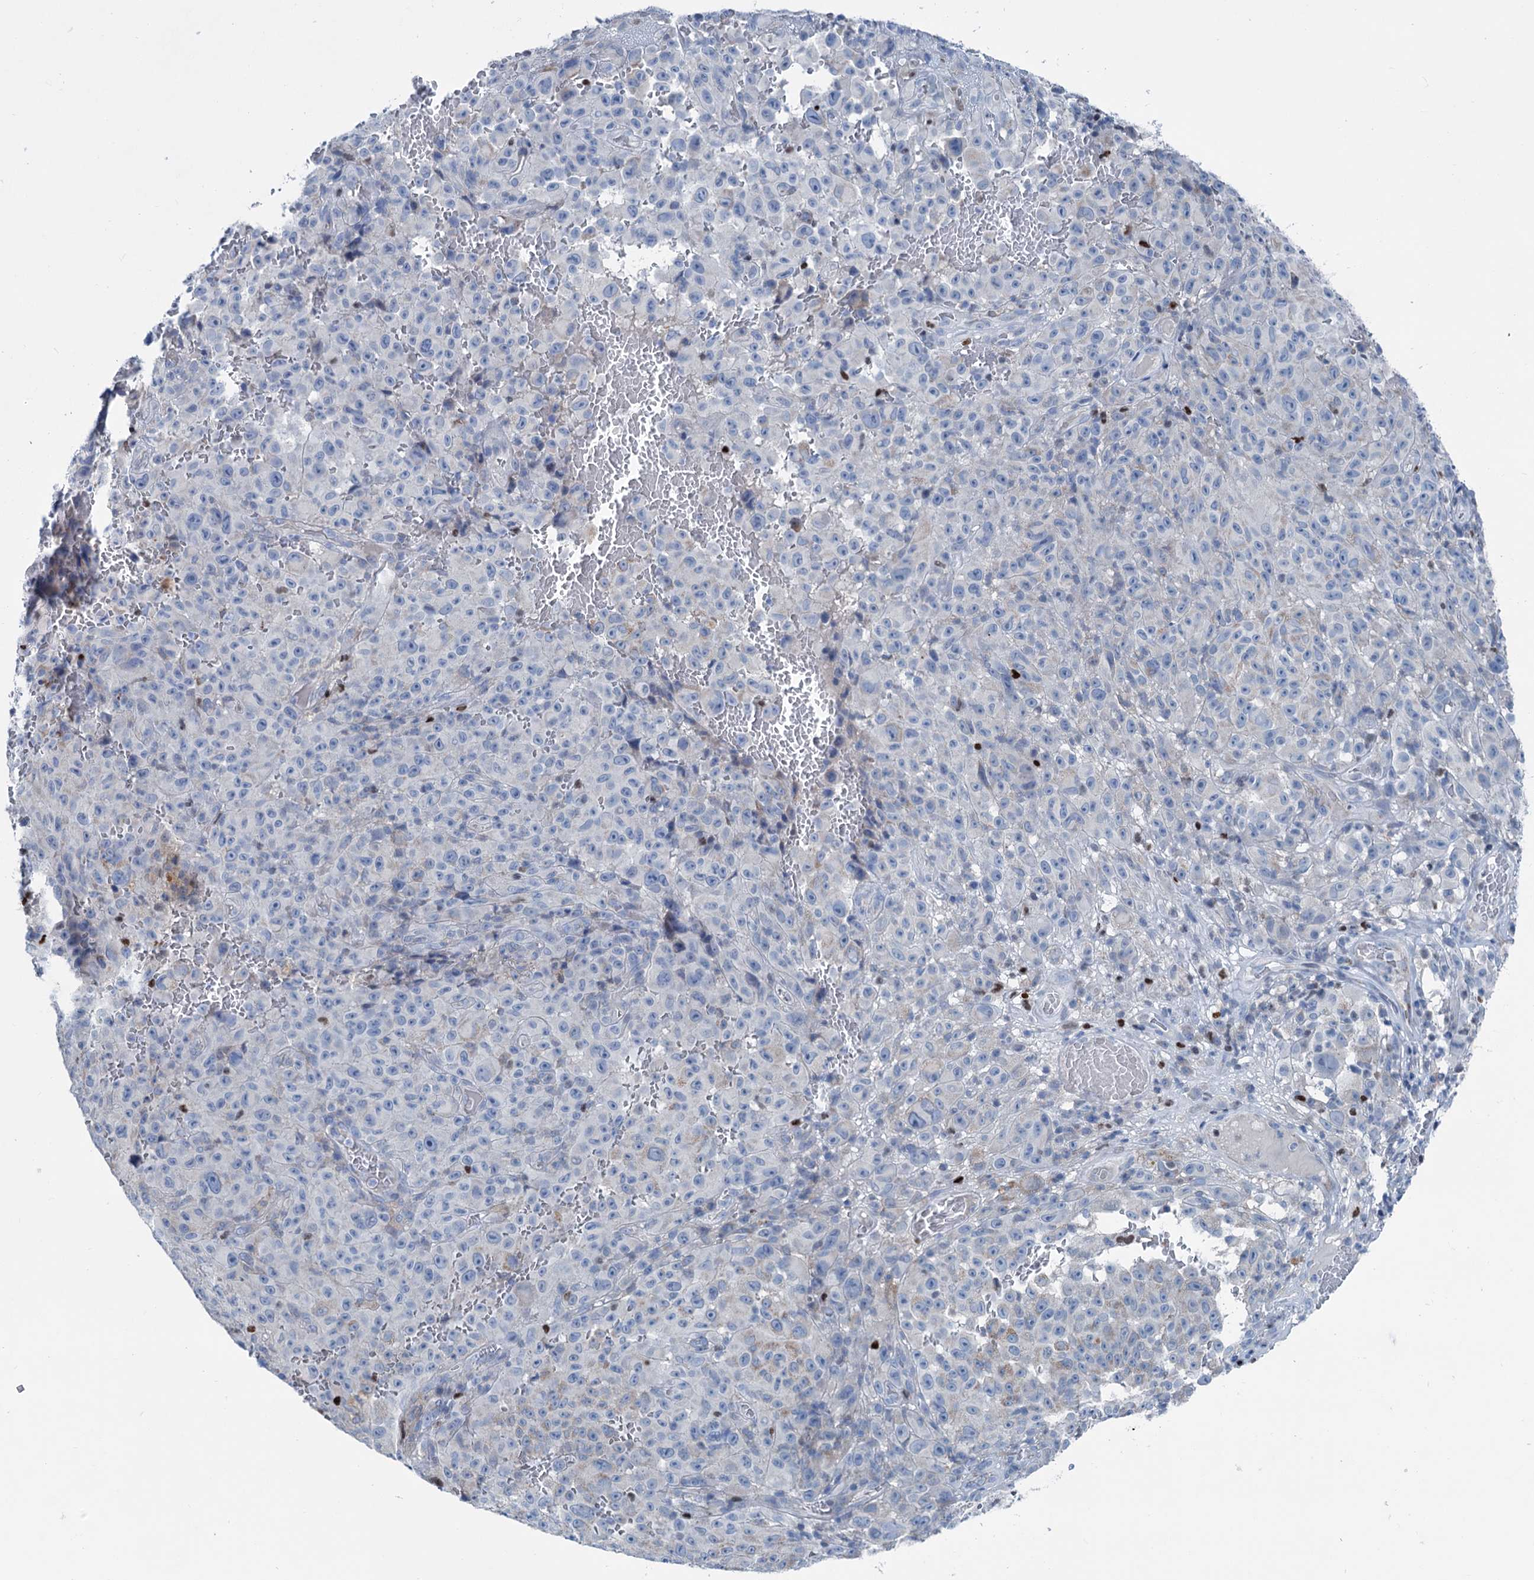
{"staining": {"intensity": "weak", "quantity": "25%-75%", "location": "cytoplasmic/membranous"}, "tissue": "melanoma", "cell_type": "Tumor cells", "image_type": "cancer", "snomed": [{"axis": "morphology", "description": "Malignant melanoma, NOS"}, {"axis": "topography", "description": "Skin"}], "caption": "Approximately 25%-75% of tumor cells in malignant melanoma exhibit weak cytoplasmic/membranous protein positivity as visualized by brown immunohistochemical staining.", "gene": "ELP4", "patient": {"sex": "female", "age": 82}}